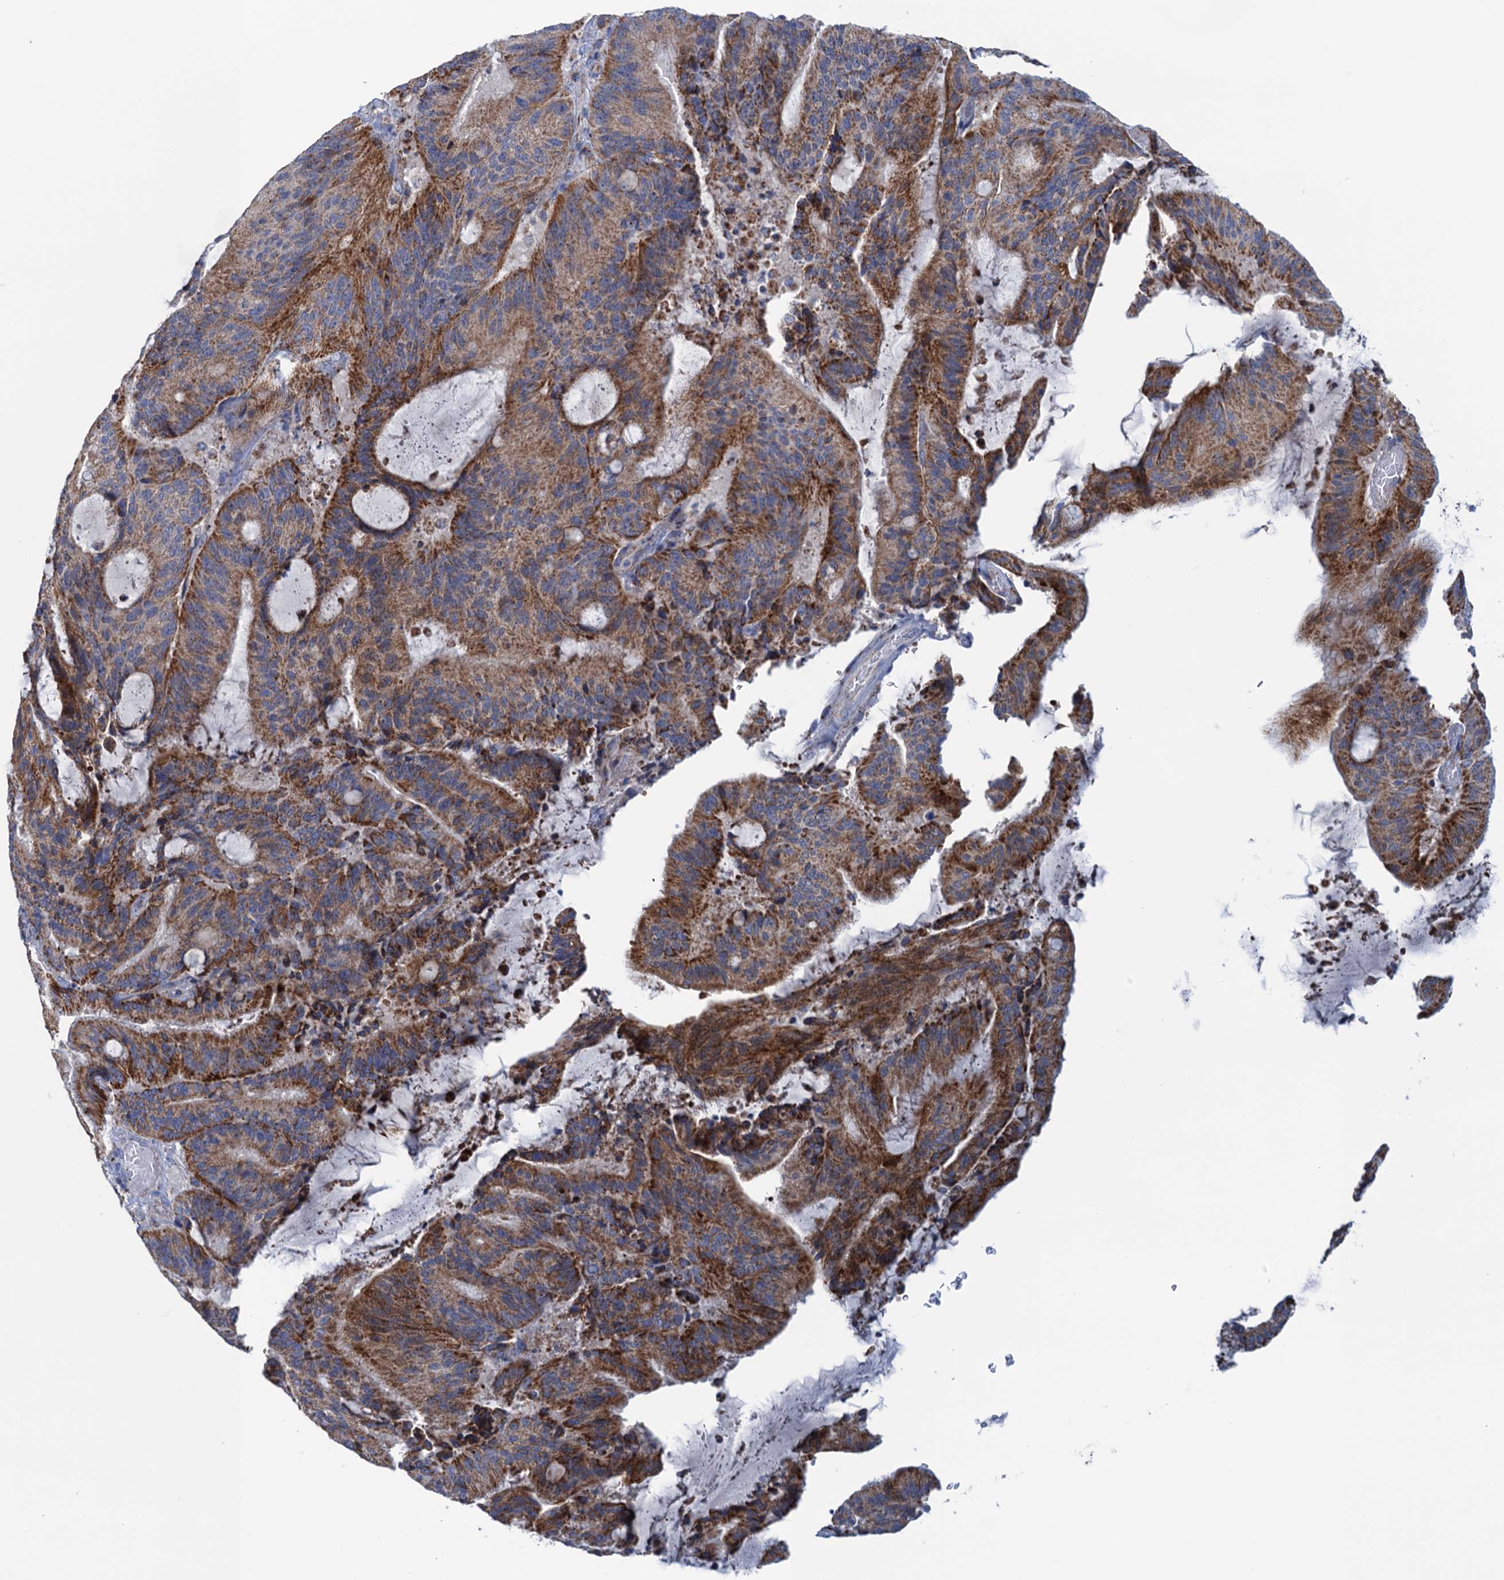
{"staining": {"intensity": "strong", "quantity": ">75%", "location": "cytoplasmic/membranous"}, "tissue": "liver cancer", "cell_type": "Tumor cells", "image_type": "cancer", "snomed": [{"axis": "morphology", "description": "Normal tissue, NOS"}, {"axis": "morphology", "description": "Cholangiocarcinoma"}, {"axis": "topography", "description": "Liver"}, {"axis": "topography", "description": "Peripheral nerve tissue"}], "caption": "About >75% of tumor cells in human cholangiocarcinoma (liver) reveal strong cytoplasmic/membranous protein expression as visualized by brown immunohistochemical staining.", "gene": "GTPBP3", "patient": {"sex": "female", "age": 73}}